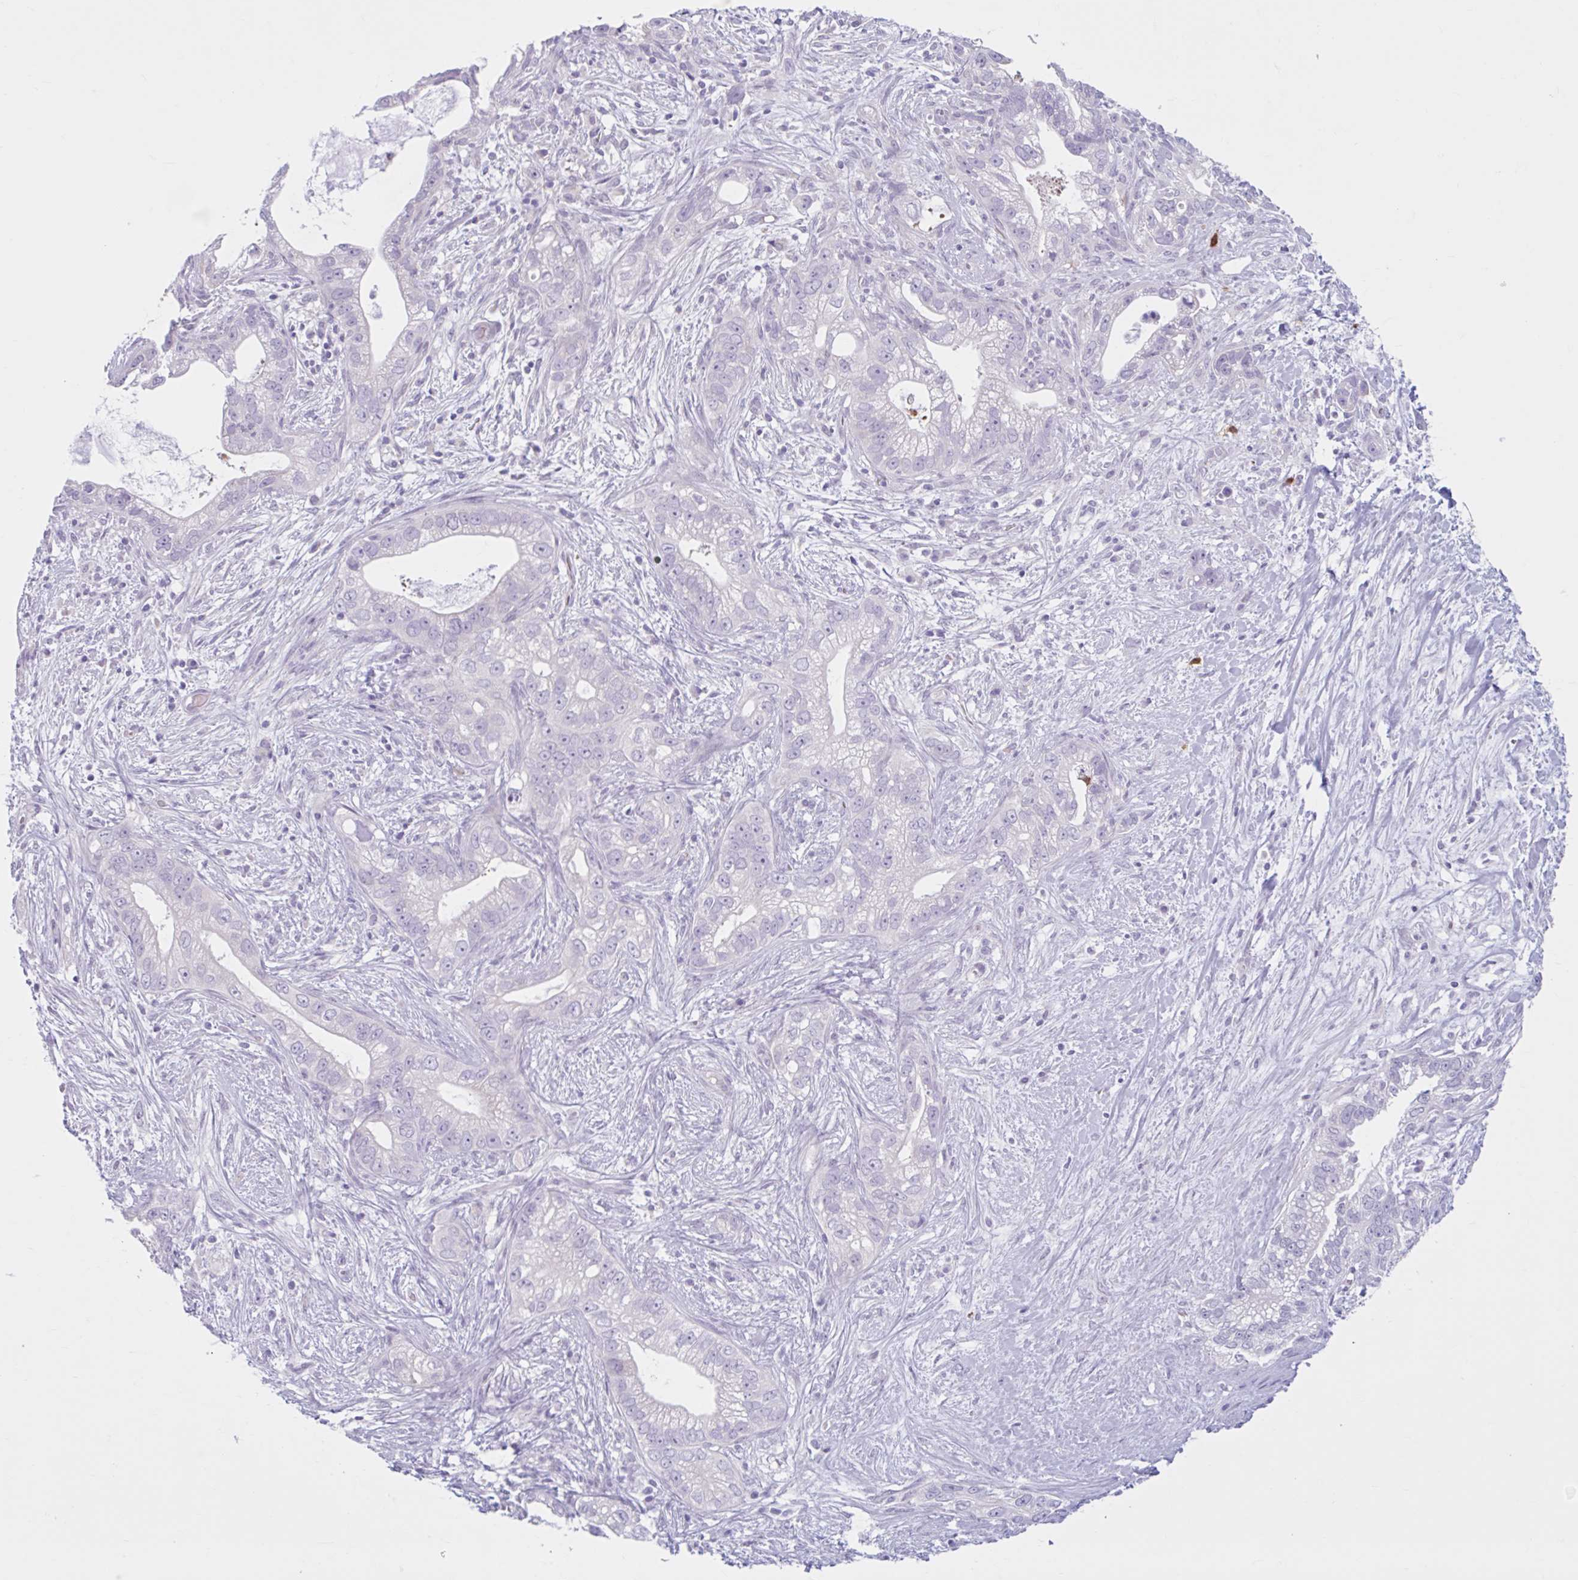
{"staining": {"intensity": "negative", "quantity": "none", "location": "none"}, "tissue": "pancreatic cancer", "cell_type": "Tumor cells", "image_type": "cancer", "snomed": [{"axis": "morphology", "description": "Adenocarcinoma, NOS"}, {"axis": "topography", "description": "Pancreas"}], "caption": "Immunohistochemistry (IHC) histopathology image of neoplastic tissue: human pancreatic cancer stained with DAB (3,3'-diaminobenzidine) displays no significant protein positivity in tumor cells.", "gene": "CEP120", "patient": {"sex": "male", "age": 70}}